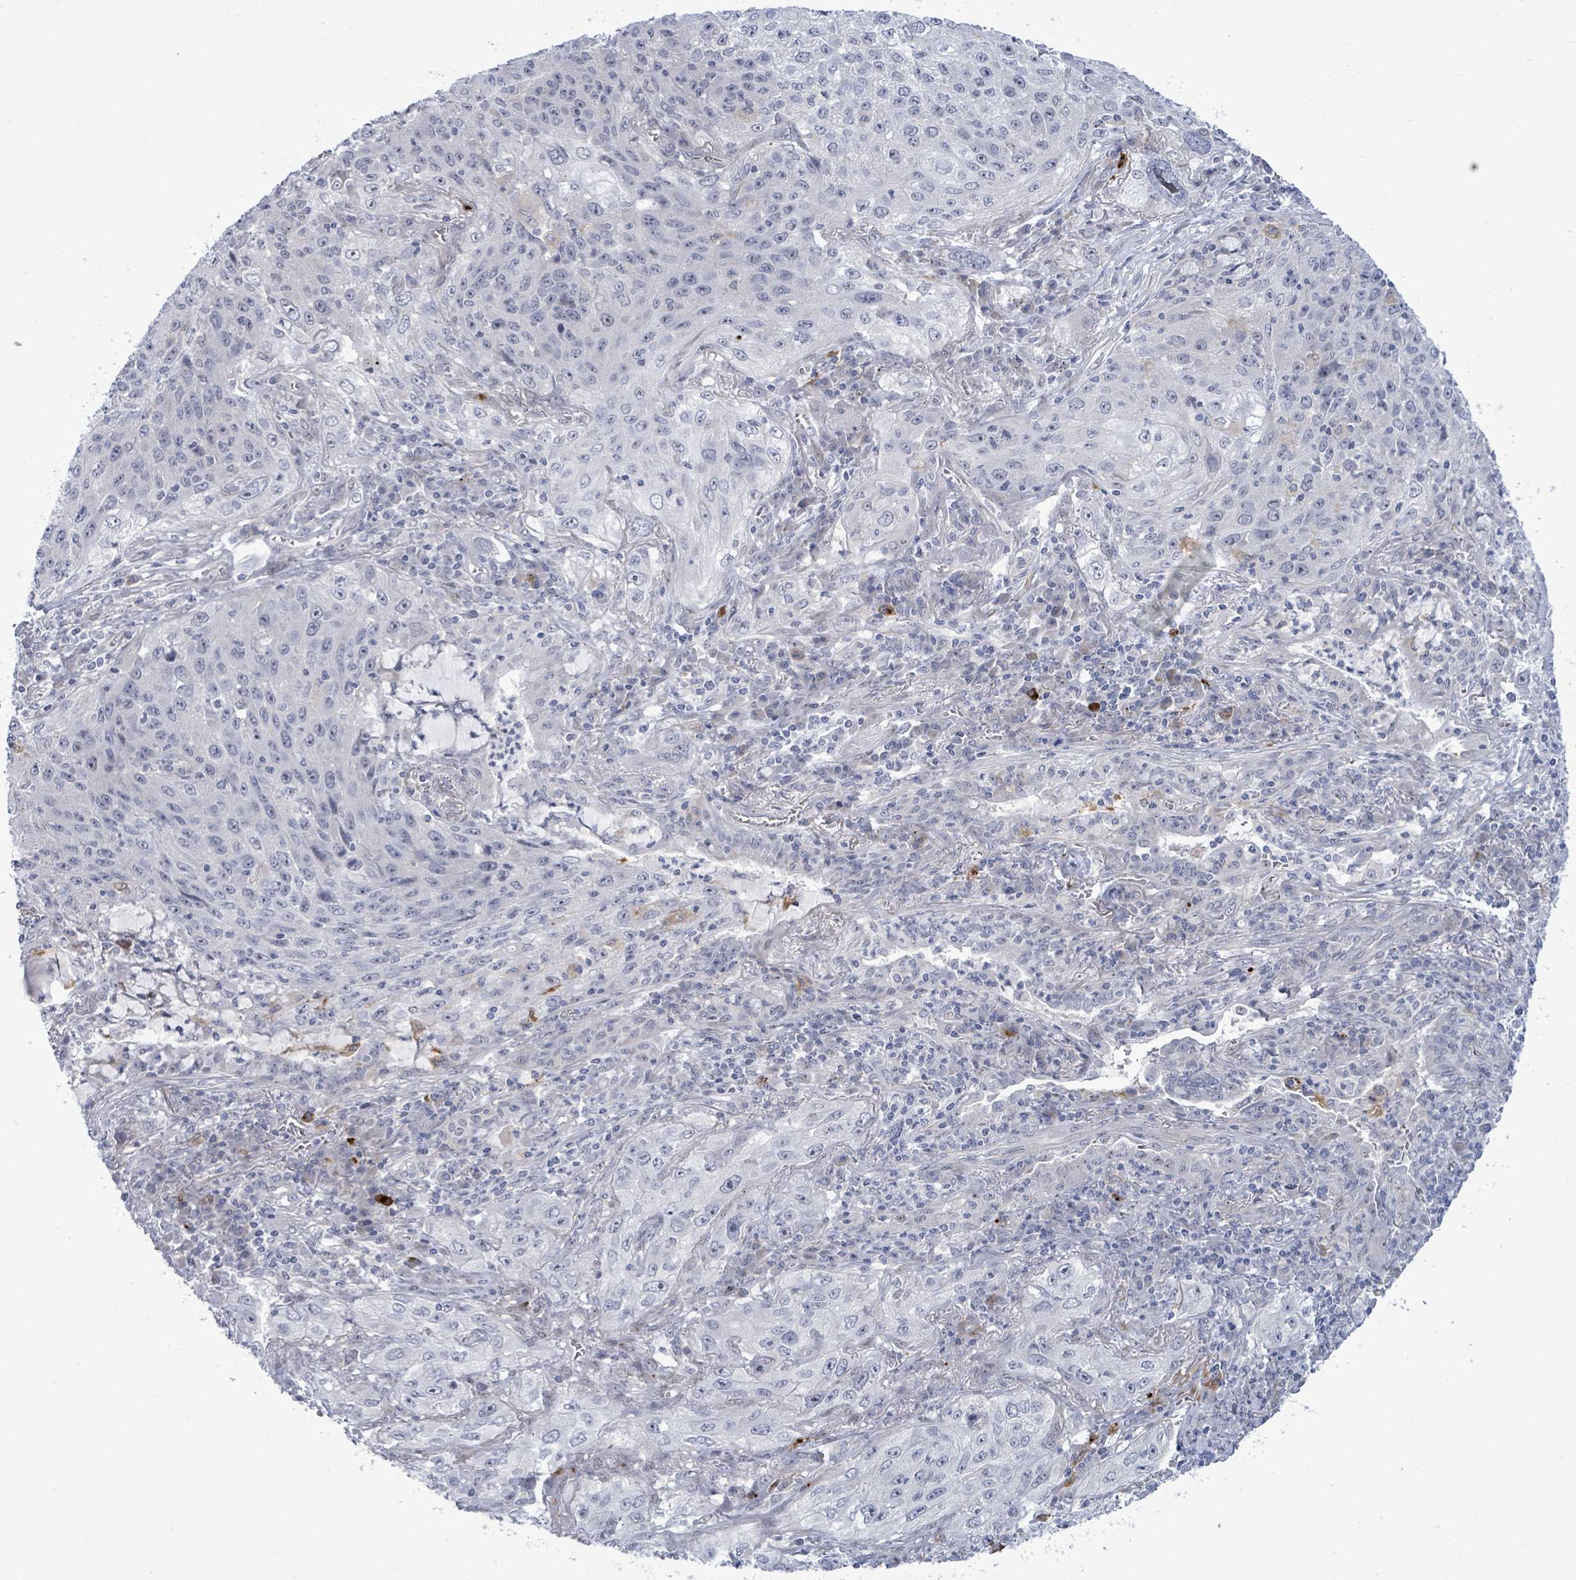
{"staining": {"intensity": "negative", "quantity": "none", "location": "none"}, "tissue": "lung cancer", "cell_type": "Tumor cells", "image_type": "cancer", "snomed": [{"axis": "morphology", "description": "Squamous cell carcinoma, NOS"}, {"axis": "topography", "description": "Lung"}], "caption": "Tumor cells show no significant protein positivity in lung cancer.", "gene": "CT45A5", "patient": {"sex": "female", "age": 69}}